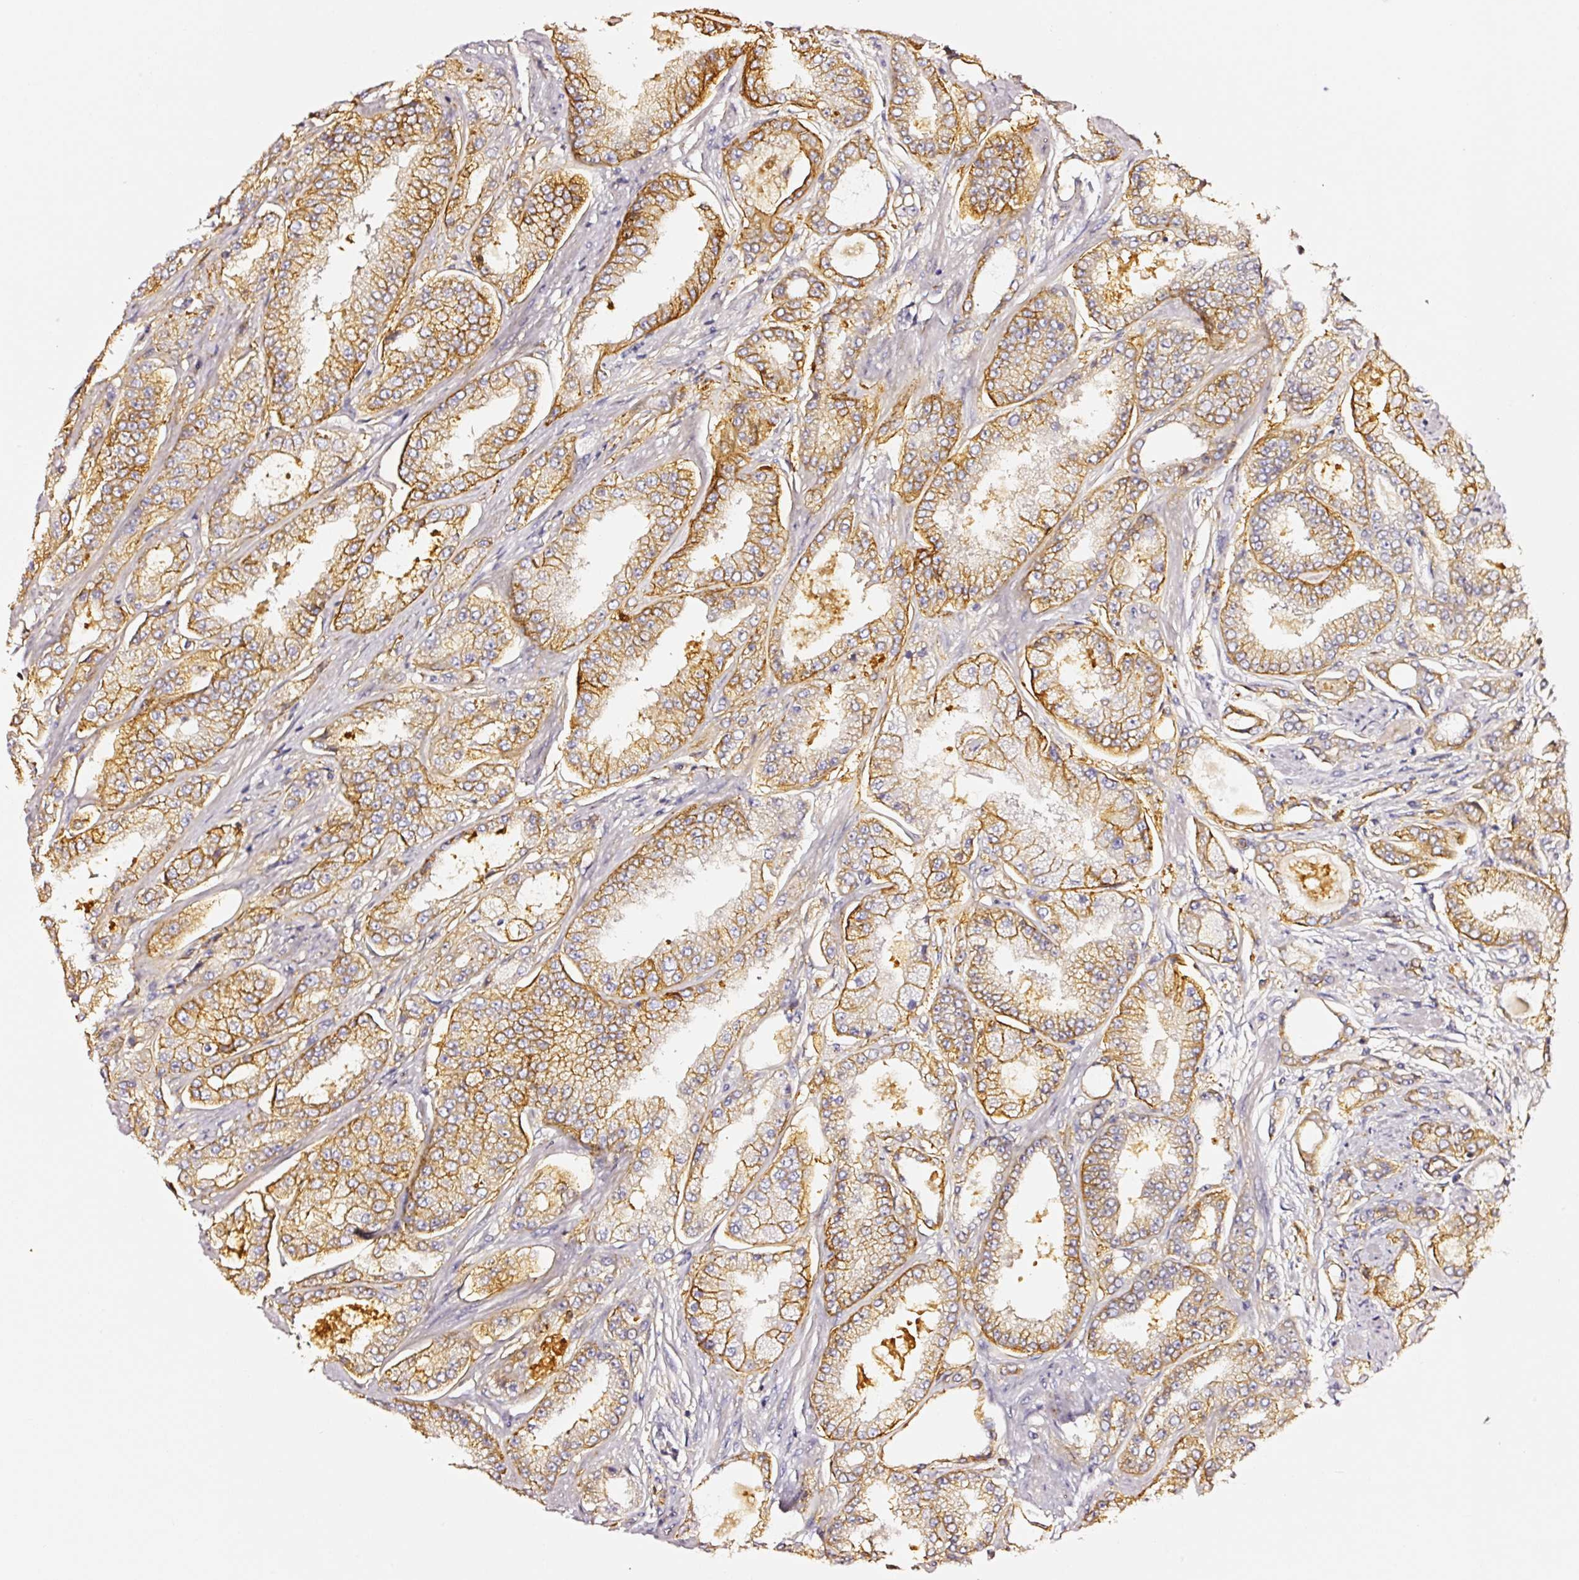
{"staining": {"intensity": "moderate", "quantity": "25%-75%", "location": "cytoplasmic/membranous"}, "tissue": "prostate cancer", "cell_type": "Tumor cells", "image_type": "cancer", "snomed": [{"axis": "morphology", "description": "Adenocarcinoma, High grade"}, {"axis": "topography", "description": "Prostate"}], "caption": "This is an image of IHC staining of high-grade adenocarcinoma (prostate), which shows moderate expression in the cytoplasmic/membranous of tumor cells.", "gene": "CD47", "patient": {"sex": "male", "age": 69}}